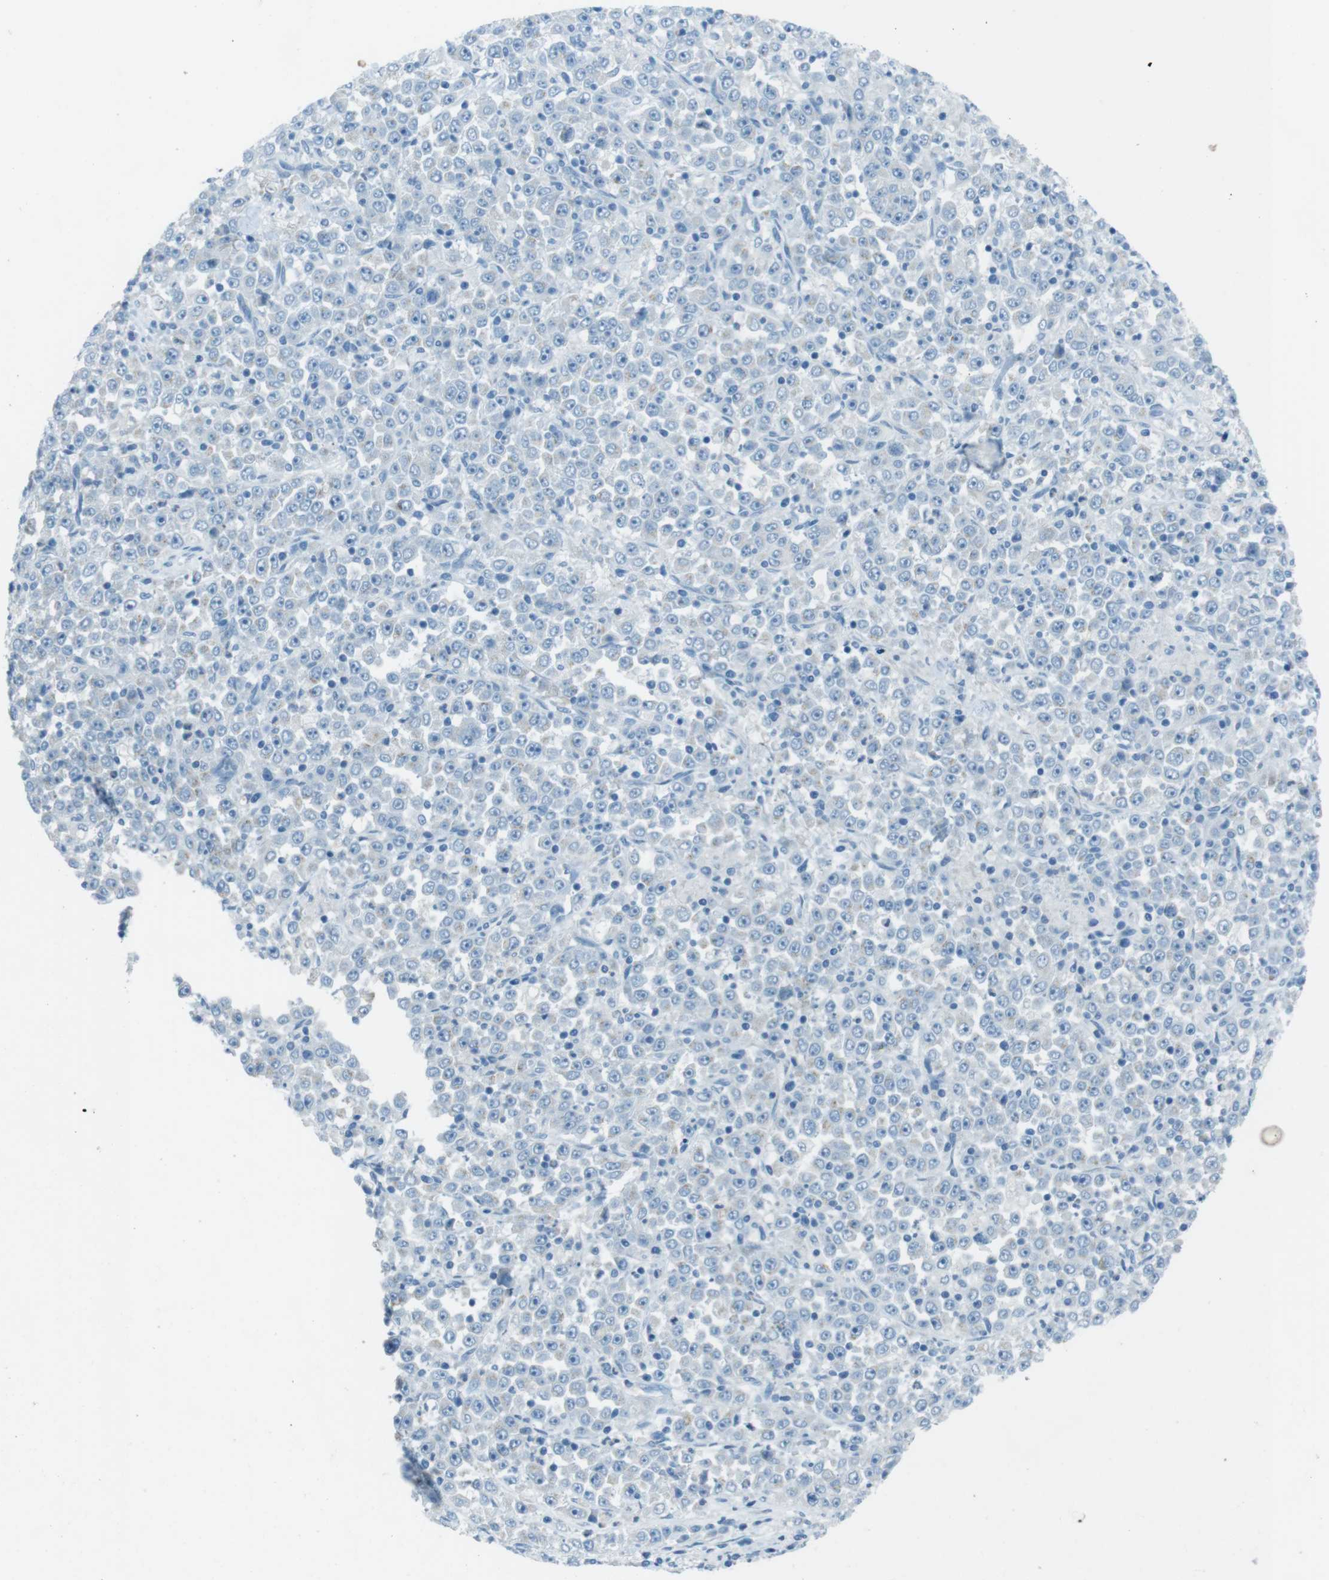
{"staining": {"intensity": "negative", "quantity": "none", "location": "none"}, "tissue": "stomach cancer", "cell_type": "Tumor cells", "image_type": "cancer", "snomed": [{"axis": "morphology", "description": "Normal tissue, NOS"}, {"axis": "morphology", "description": "Adenocarcinoma, NOS"}, {"axis": "topography", "description": "Stomach, upper"}, {"axis": "topography", "description": "Stomach"}], "caption": "Human stomach adenocarcinoma stained for a protein using immunohistochemistry shows no expression in tumor cells.", "gene": "TXNDC15", "patient": {"sex": "male", "age": 59}}